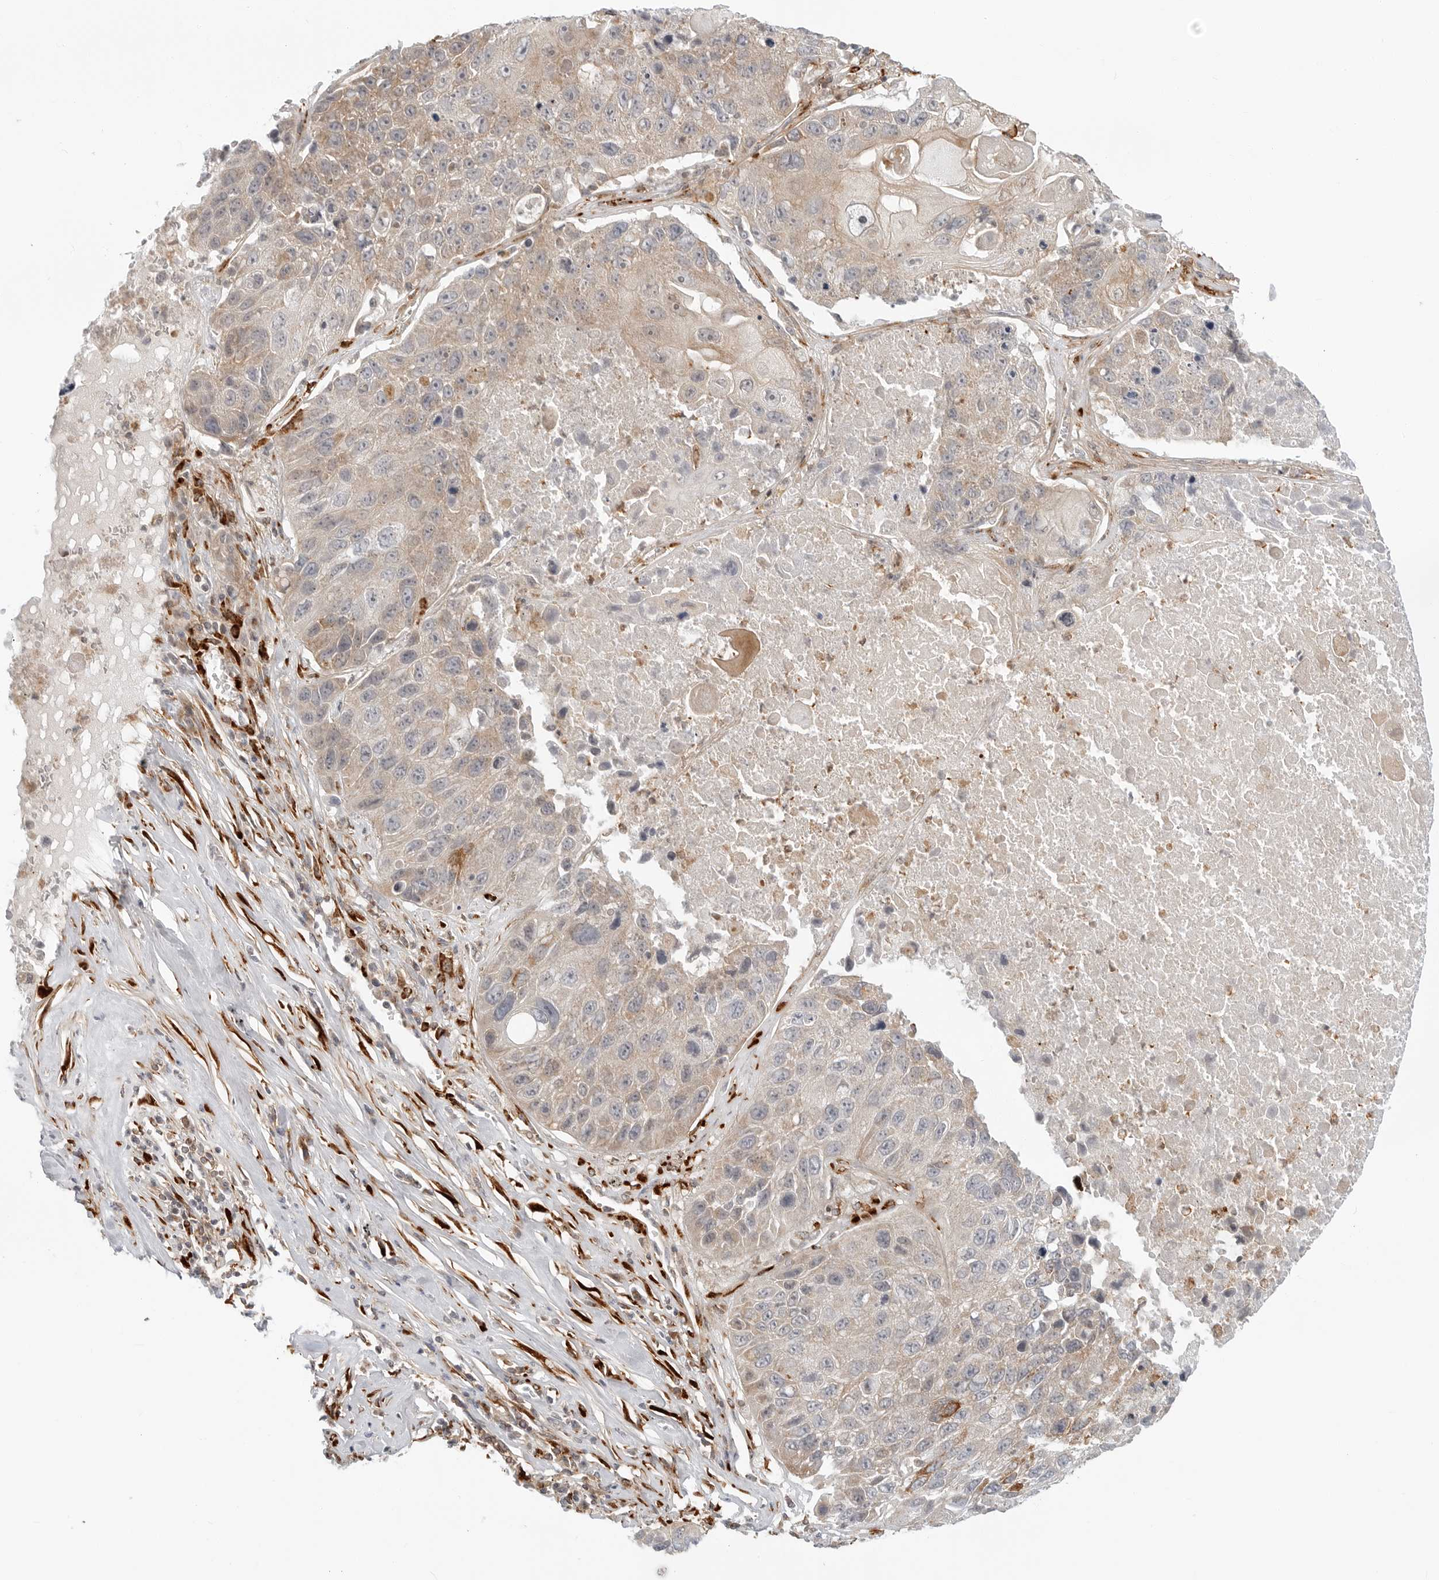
{"staining": {"intensity": "weak", "quantity": ">75%", "location": "cytoplasmic/membranous"}, "tissue": "lung cancer", "cell_type": "Tumor cells", "image_type": "cancer", "snomed": [{"axis": "morphology", "description": "Squamous cell carcinoma, NOS"}, {"axis": "topography", "description": "Lung"}], "caption": "Human squamous cell carcinoma (lung) stained with a protein marker displays weak staining in tumor cells.", "gene": "C1QTNF1", "patient": {"sex": "male", "age": 61}}